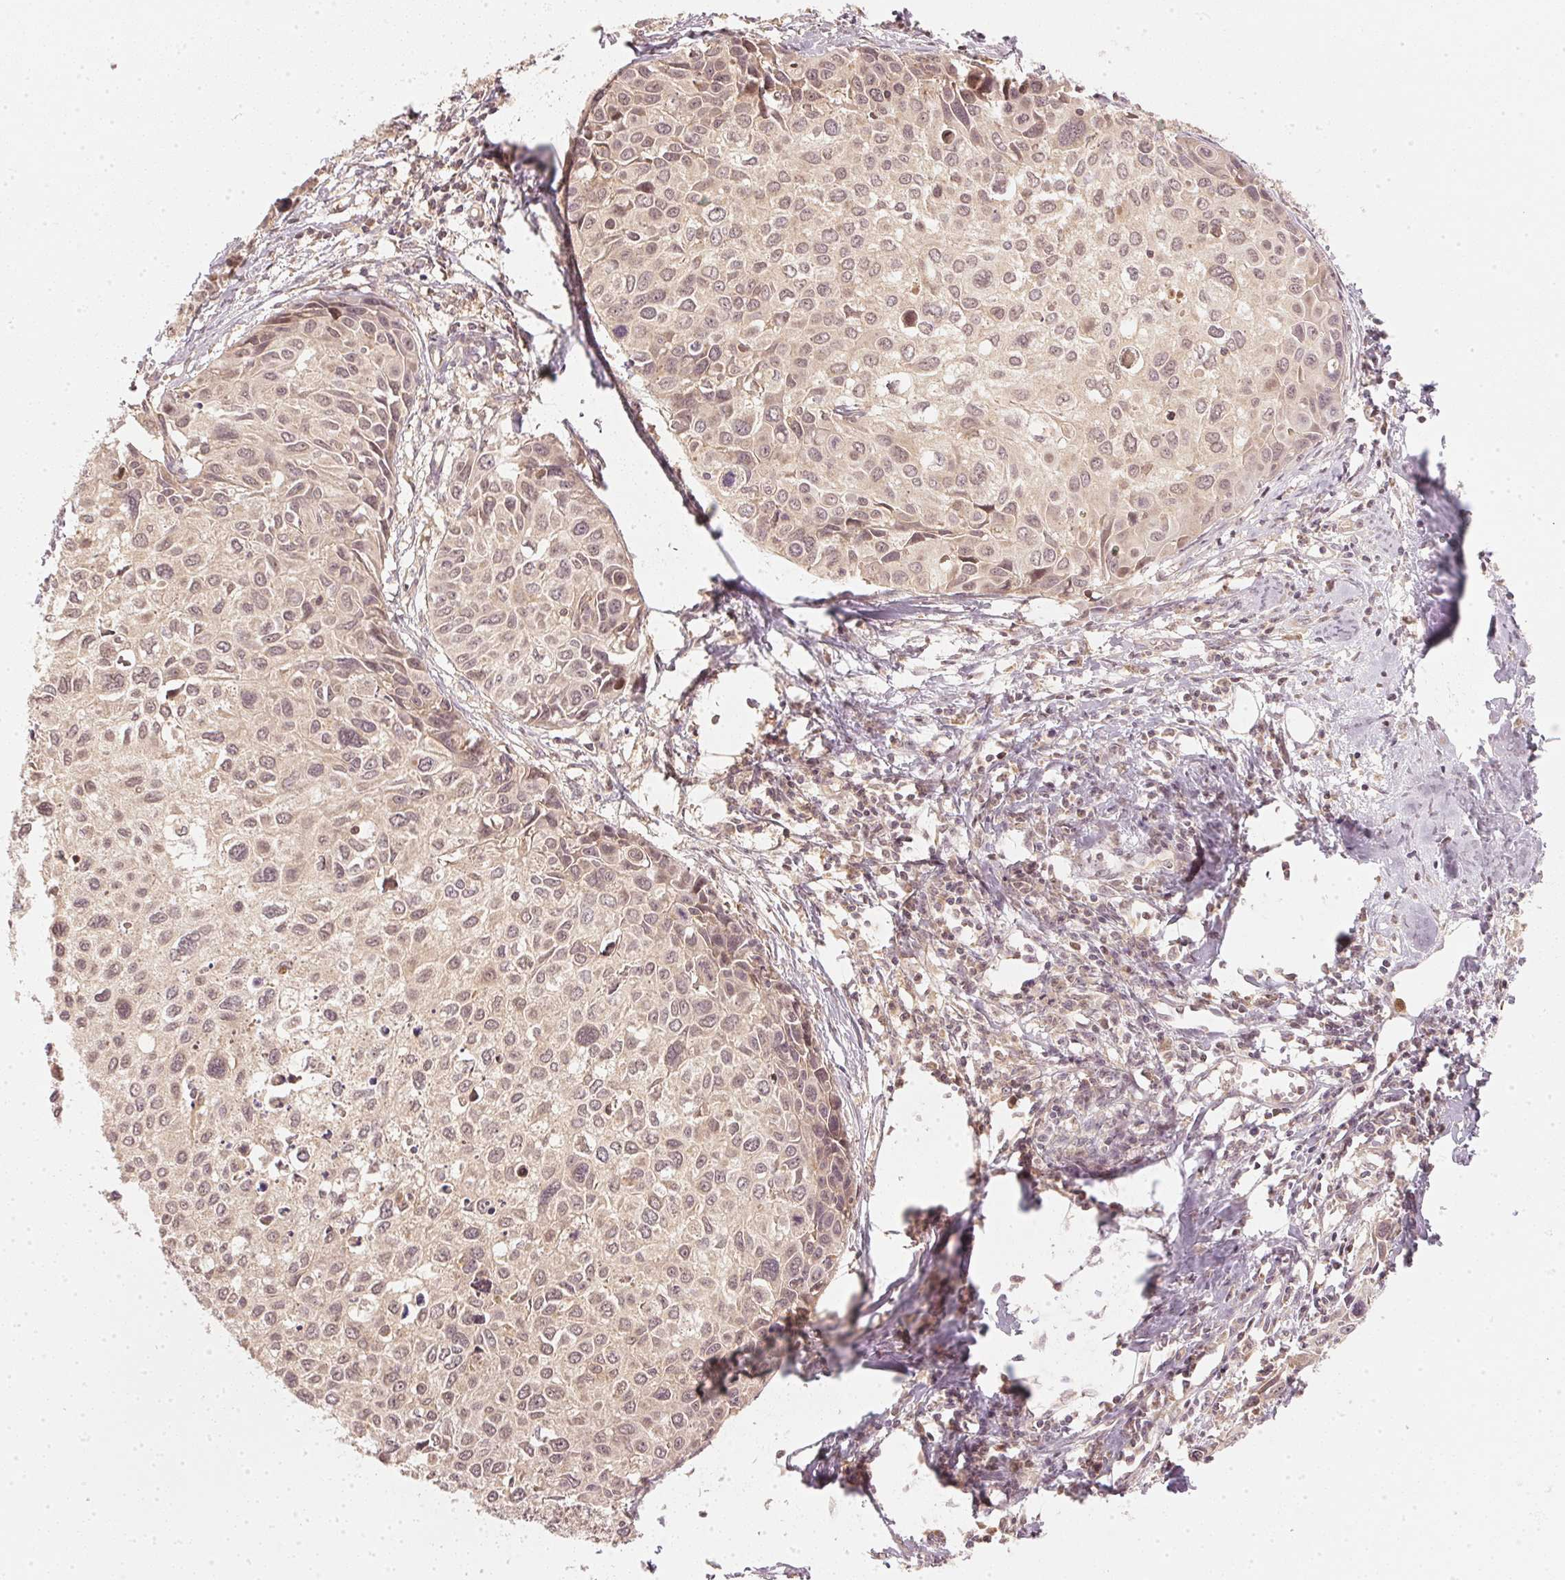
{"staining": {"intensity": "weak", "quantity": ">75%", "location": "nuclear"}, "tissue": "cervical cancer", "cell_type": "Tumor cells", "image_type": "cancer", "snomed": [{"axis": "morphology", "description": "Squamous cell carcinoma, NOS"}, {"axis": "topography", "description": "Cervix"}], "caption": "This histopathology image shows IHC staining of human cervical cancer (squamous cell carcinoma), with low weak nuclear positivity in about >75% of tumor cells.", "gene": "UBE2L3", "patient": {"sex": "female", "age": 50}}